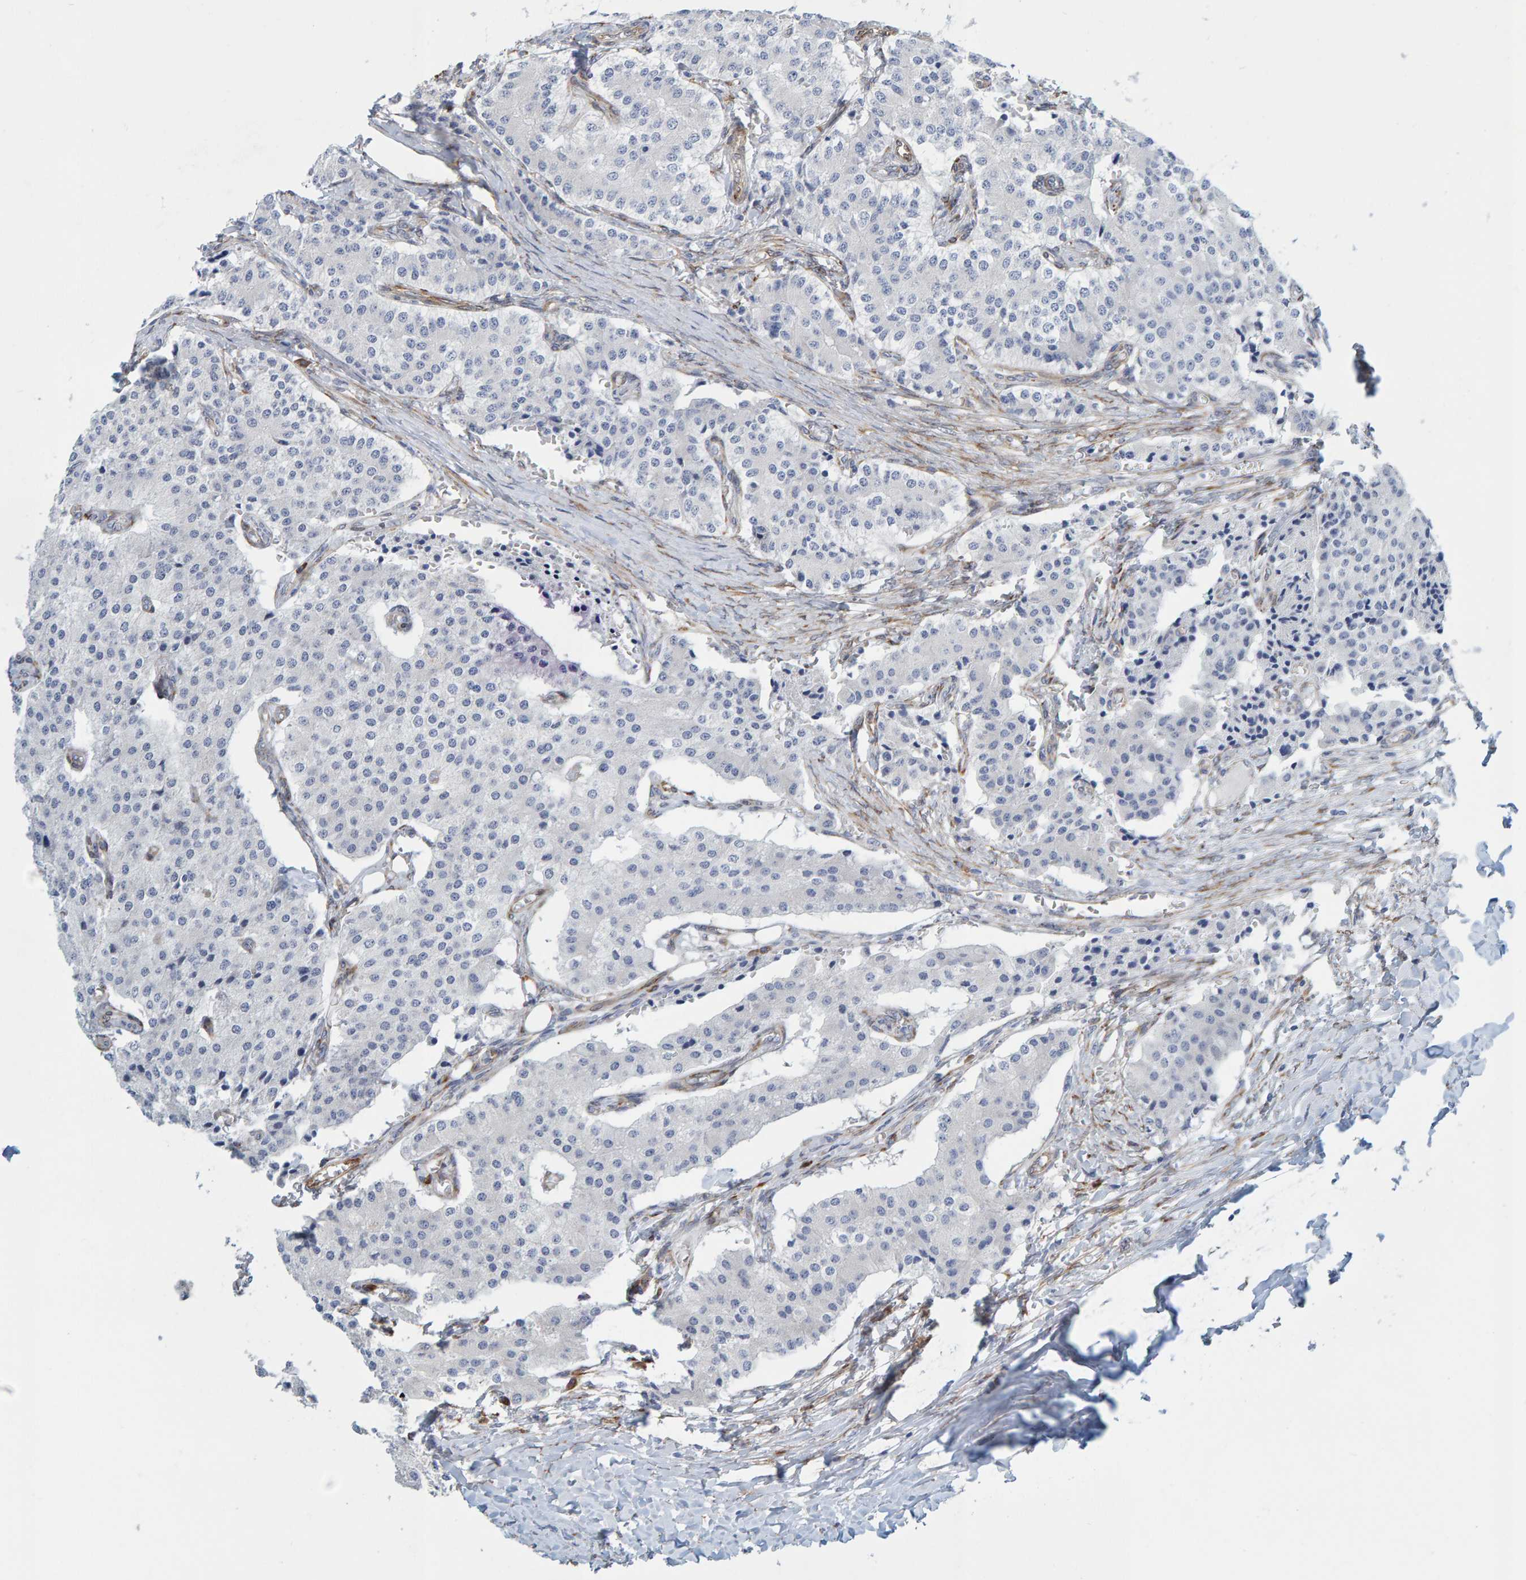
{"staining": {"intensity": "negative", "quantity": "none", "location": "none"}, "tissue": "carcinoid", "cell_type": "Tumor cells", "image_type": "cancer", "snomed": [{"axis": "morphology", "description": "Carcinoid, malignant, NOS"}, {"axis": "topography", "description": "Colon"}], "caption": "The histopathology image shows no staining of tumor cells in carcinoid.", "gene": "MMP16", "patient": {"sex": "female", "age": 52}}